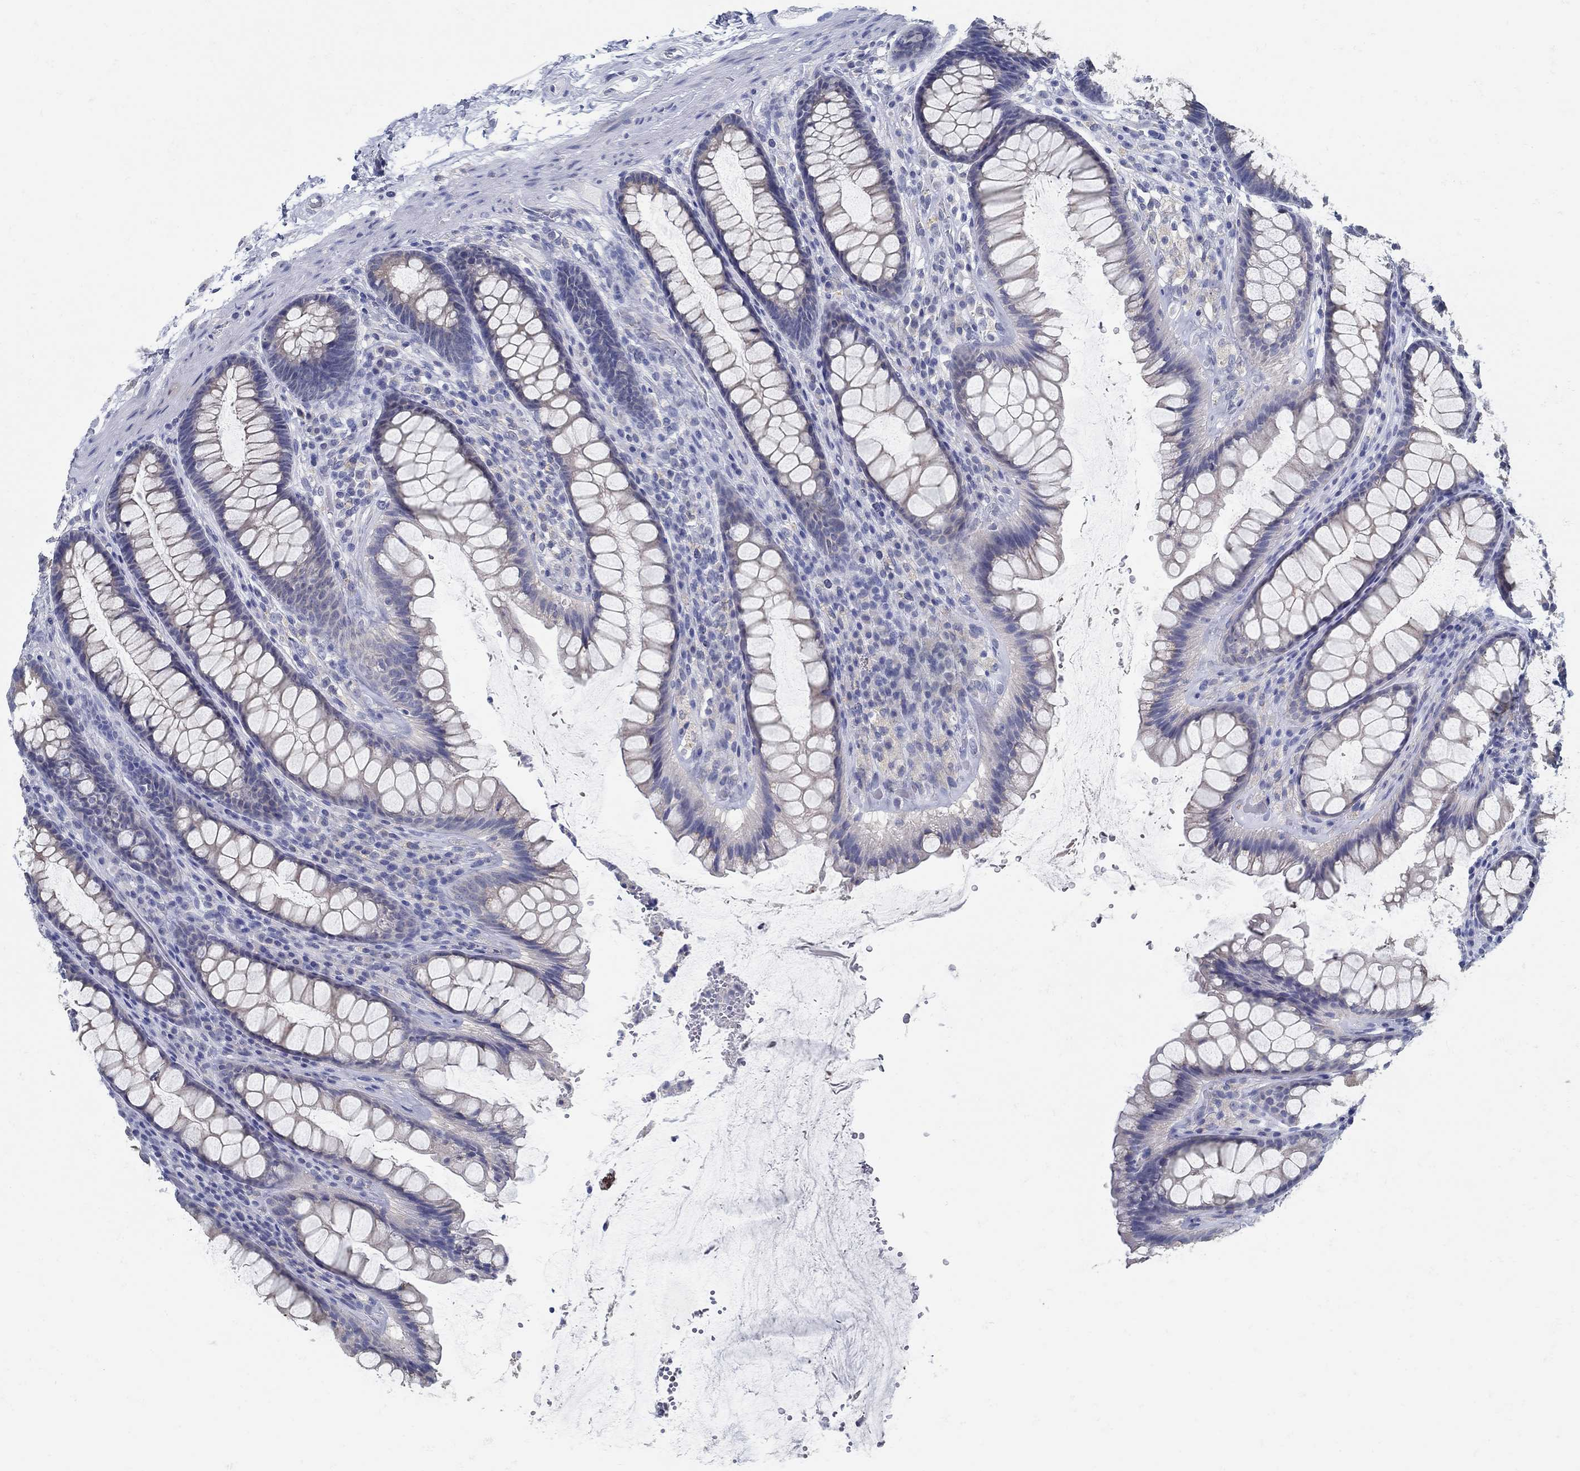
{"staining": {"intensity": "negative", "quantity": "none", "location": "none"}, "tissue": "rectum", "cell_type": "Glandular cells", "image_type": "normal", "snomed": [{"axis": "morphology", "description": "Normal tissue, NOS"}, {"axis": "topography", "description": "Rectum"}], "caption": "Immunohistochemical staining of unremarkable rectum displays no significant expression in glandular cells.", "gene": "ZFAND4", "patient": {"sex": "male", "age": 72}}